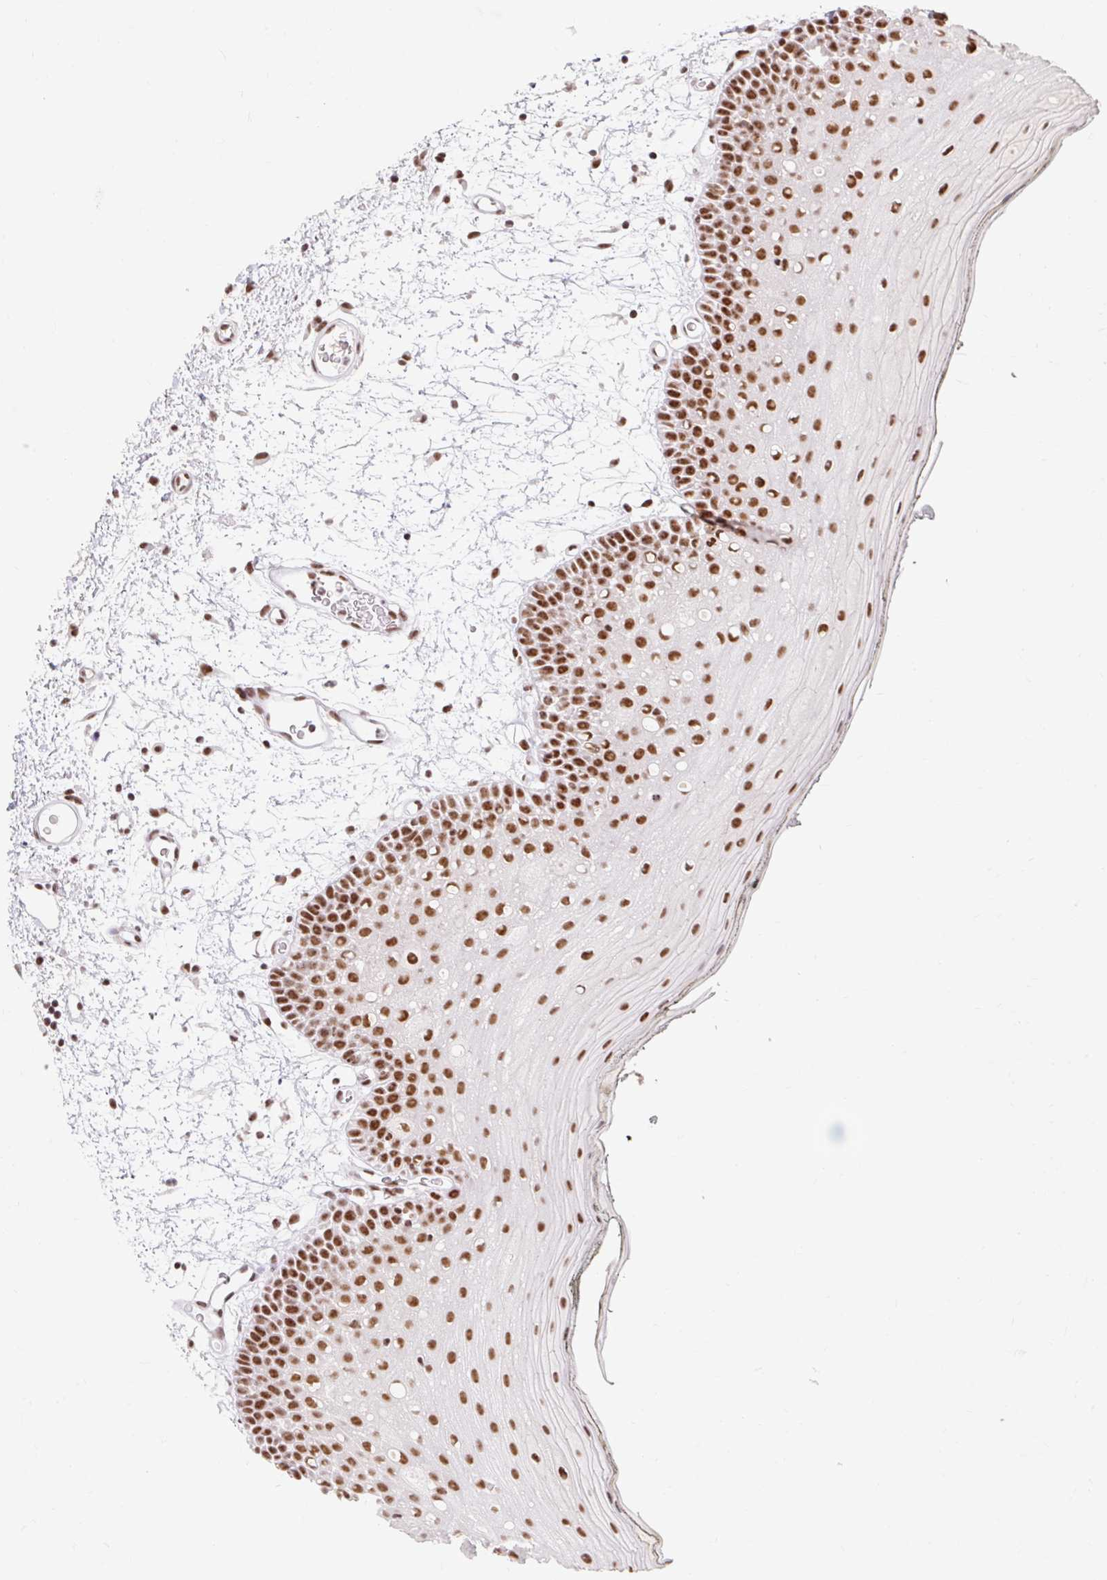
{"staining": {"intensity": "strong", "quantity": ">75%", "location": "nuclear"}, "tissue": "oral mucosa", "cell_type": "Squamous epithelial cells", "image_type": "normal", "snomed": [{"axis": "morphology", "description": "Normal tissue, NOS"}, {"axis": "topography", "description": "Oral tissue"}, {"axis": "topography", "description": "Tounge, NOS"}], "caption": "About >75% of squamous epithelial cells in unremarkable human oral mucosa demonstrate strong nuclear protein expression as visualized by brown immunohistochemical staining.", "gene": "SRSF10", "patient": {"sex": "female", "age": 81}}